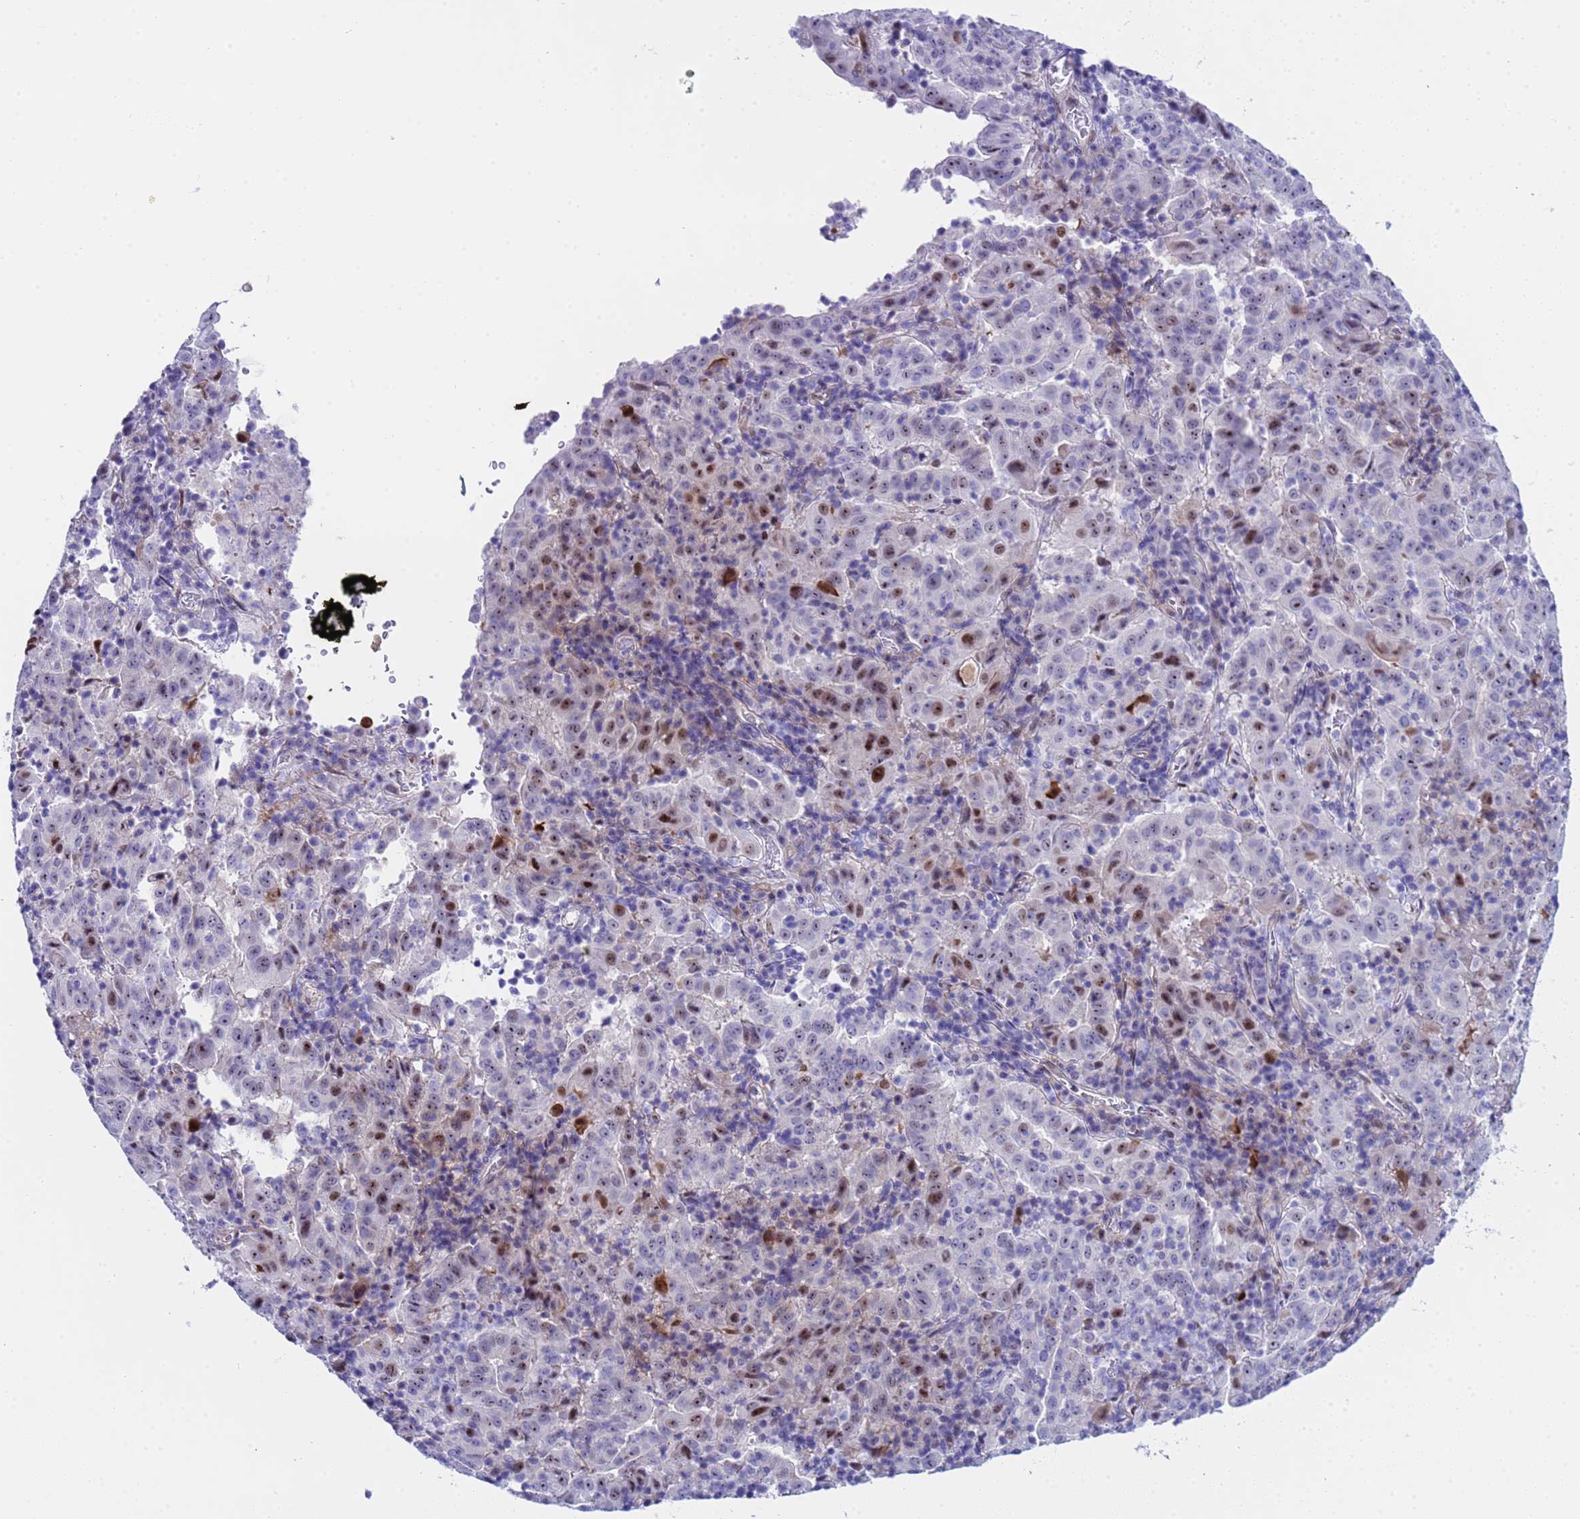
{"staining": {"intensity": "strong", "quantity": "<25%", "location": "nuclear"}, "tissue": "pancreatic cancer", "cell_type": "Tumor cells", "image_type": "cancer", "snomed": [{"axis": "morphology", "description": "Adenocarcinoma, NOS"}, {"axis": "topography", "description": "Pancreas"}], "caption": "DAB (3,3'-diaminobenzidine) immunohistochemical staining of adenocarcinoma (pancreatic) exhibits strong nuclear protein positivity in approximately <25% of tumor cells.", "gene": "POP5", "patient": {"sex": "male", "age": 63}}